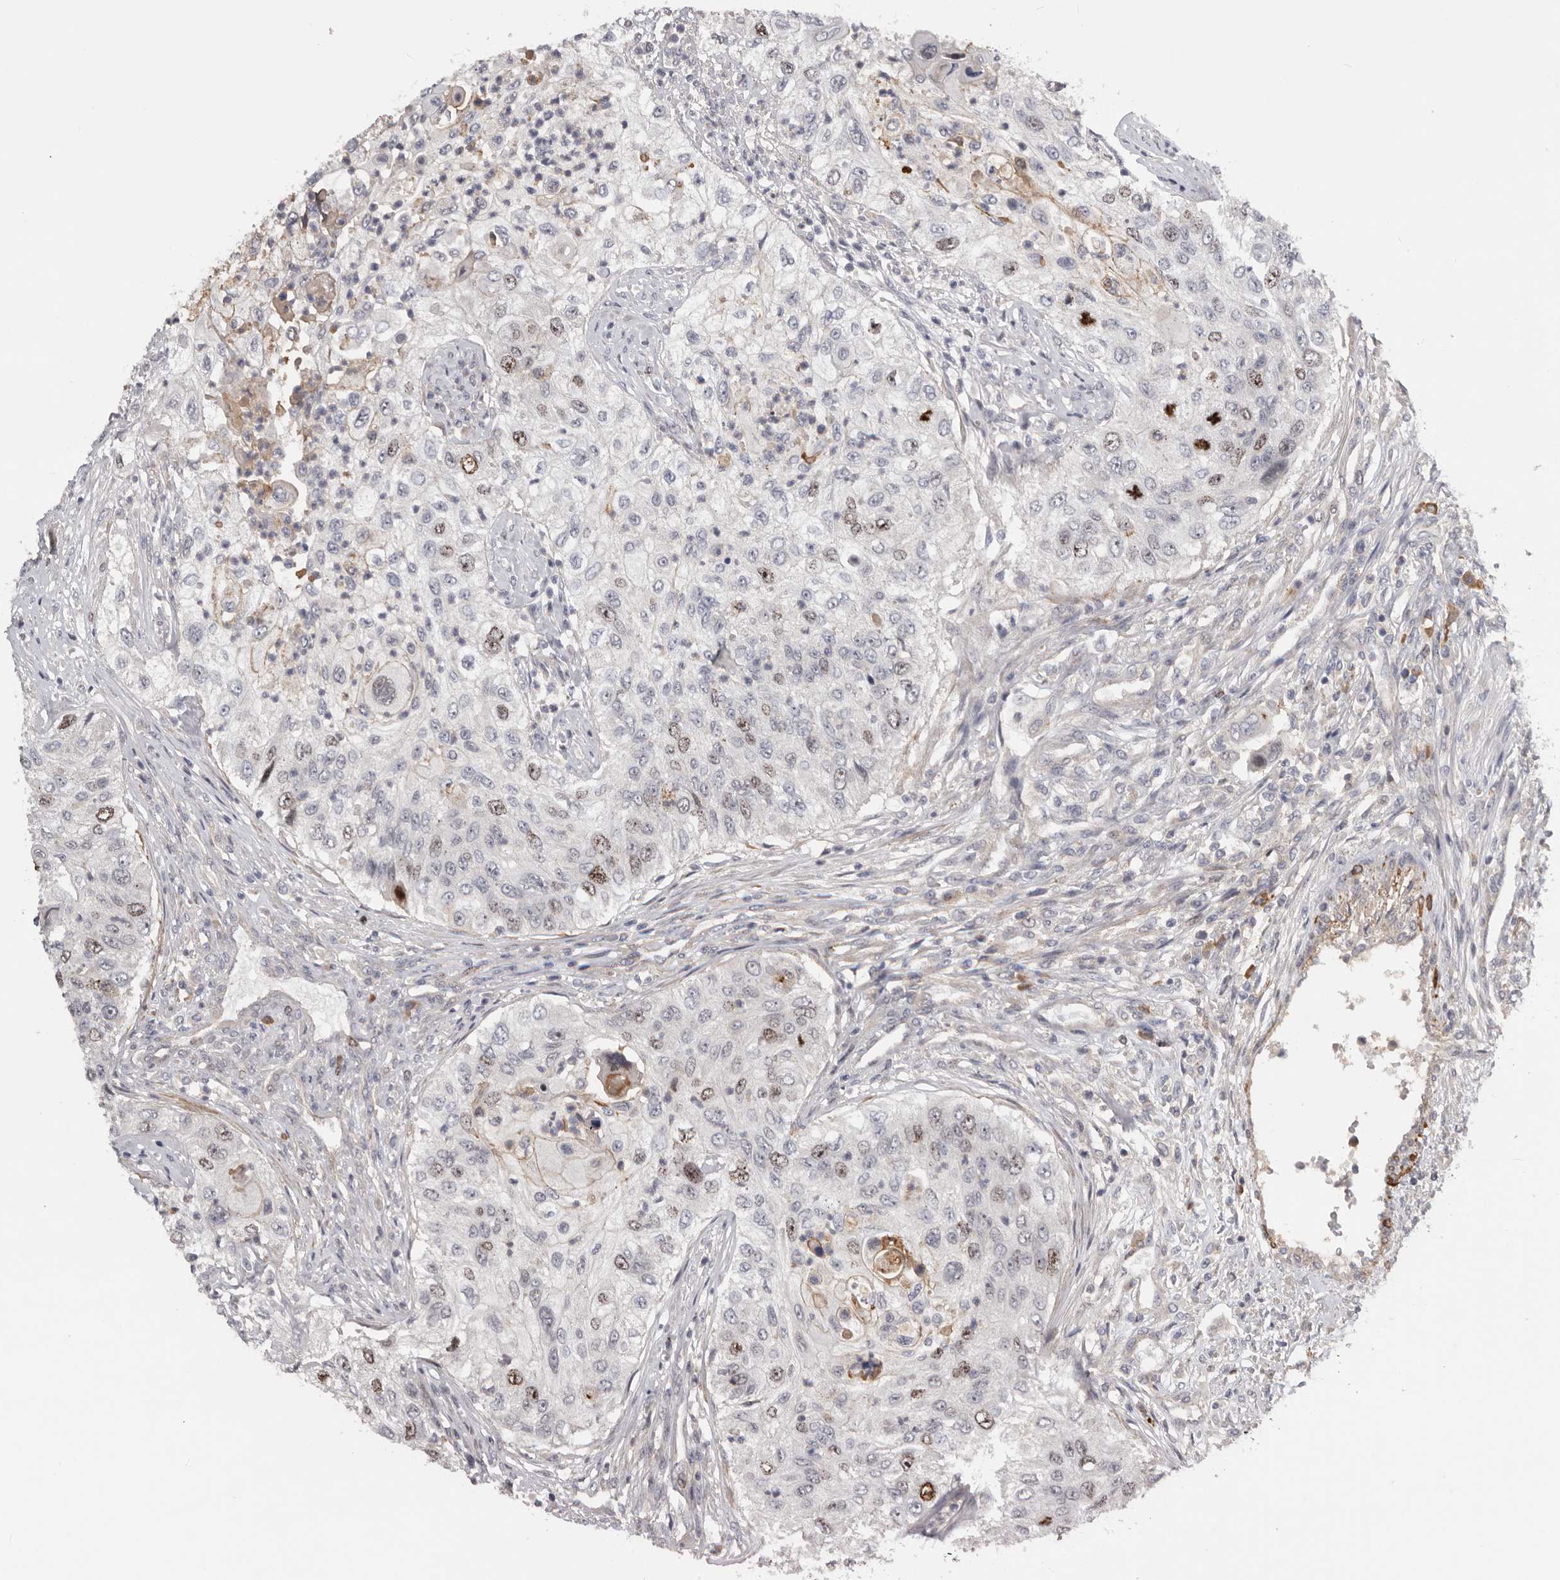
{"staining": {"intensity": "moderate", "quantity": "25%-75%", "location": "nuclear"}, "tissue": "urothelial cancer", "cell_type": "Tumor cells", "image_type": "cancer", "snomed": [{"axis": "morphology", "description": "Urothelial carcinoma, High grade"}, {"axis": "topography", "description": "Urinary bladder"}], "caption": "Protein analysis of high-grade urothelial carcinoma tissue shows moderate nuclear positivity in approximately 25%-75% of tumor cells.", "gene": "CDCA8", "patient": {"sex": "female", "age": 60}}